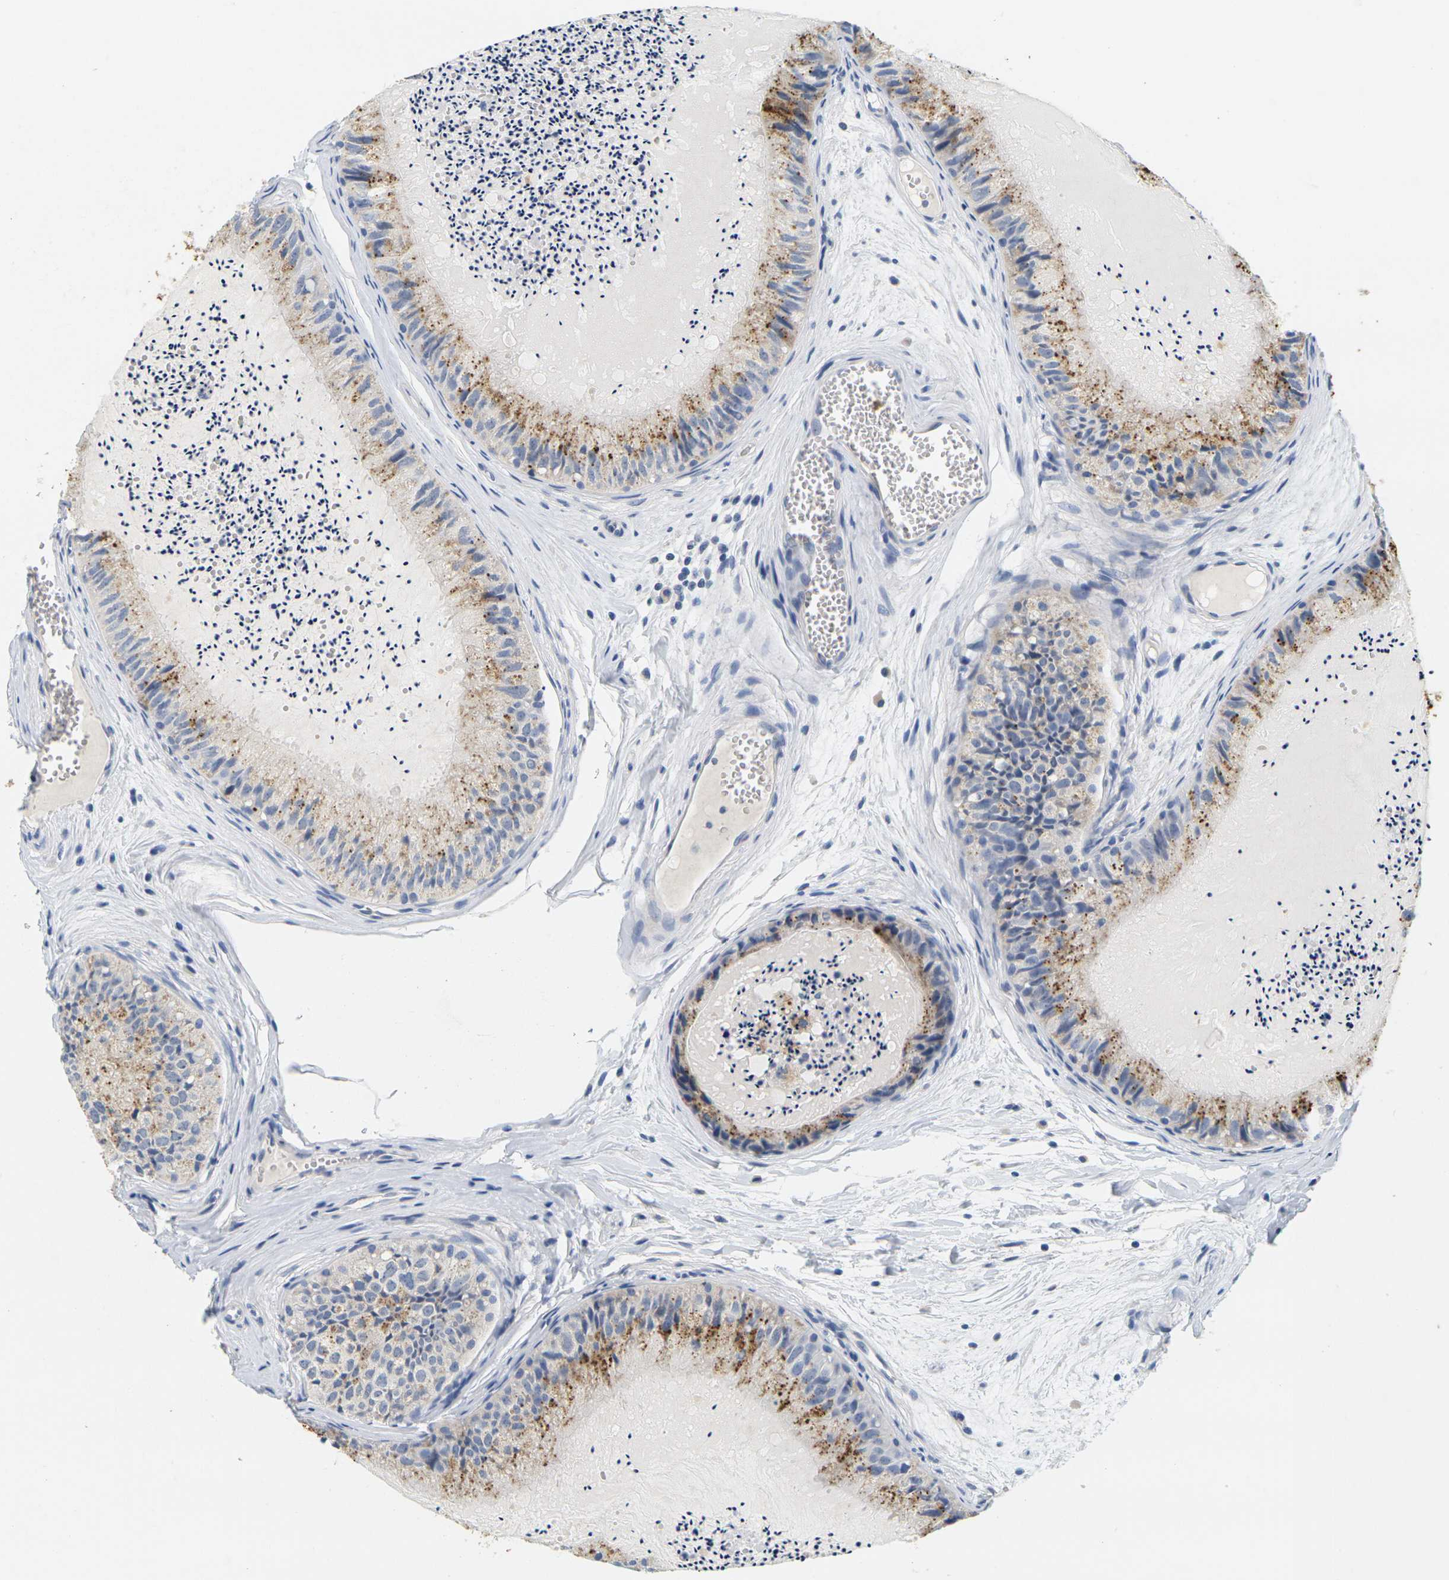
{"staining": {"intensity": "moderate", "quantity": ">75%", "location": "cytoplasmic/membranous"}, "tissue": "epididymis", "cell_type": "Glandular cells", "image_type": "normal", "snomed": [{"axis": "morphology", "description": "Normal tissue, NOS"}, {"axis": "topography", "description": "Epididymis"}], "caption": "A brown stain highlights moderate cytoplasmic/membranous expression of a protein in glandular cells of benign human epididymis.", "gene": "KLK5", "patient": {"sex": "male", "age": 31}}